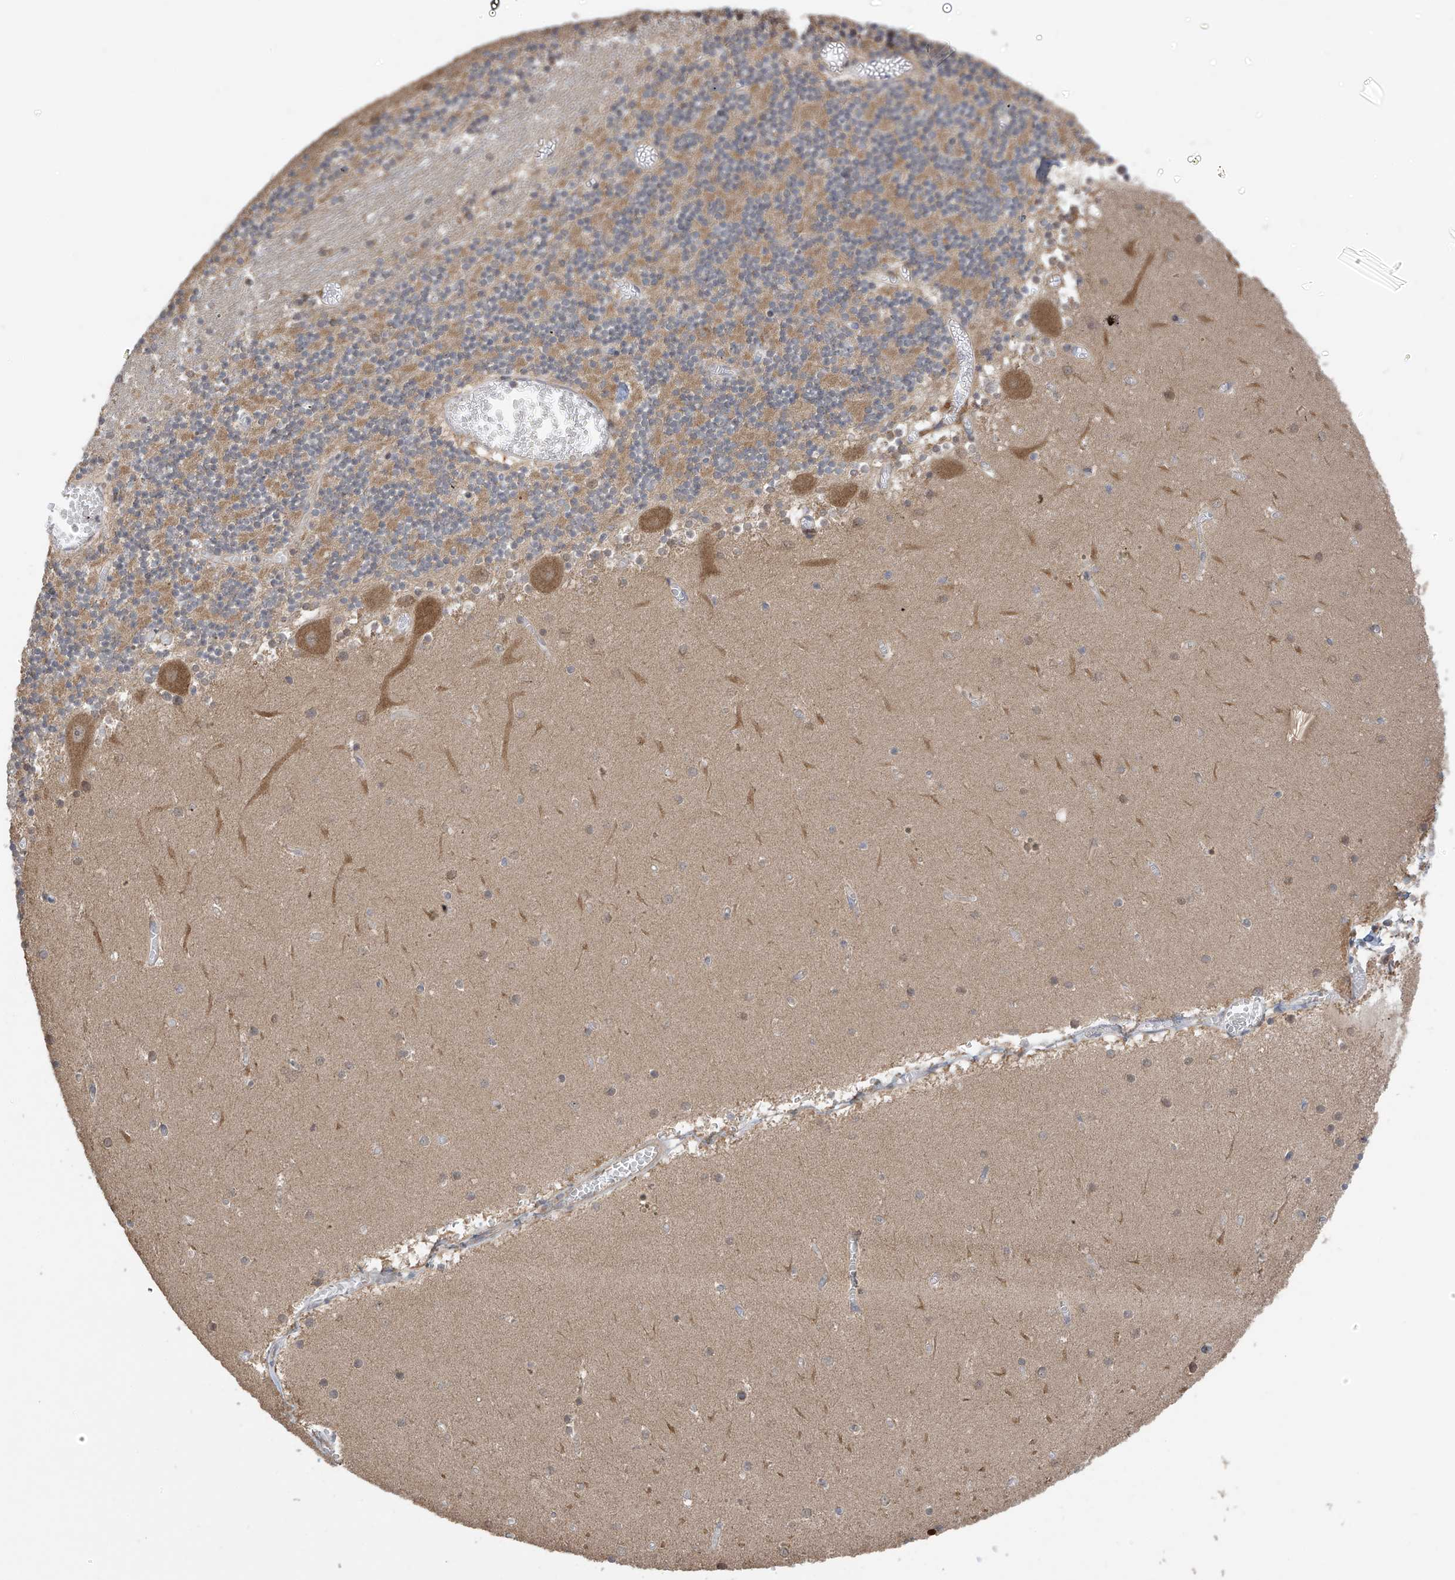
{"staining": {"intensity": "moderate", "quantity": "25%-75%", "location": "cytoplasmic/membranous"}, "tissue": "cerebellum", "cell_type": "Cells in granular layer", "image_type": "normal", "snomed": [{"axis": "morphology", "description": "Normal tissue, NOS"}, {"axis": "topography", "description": "Cerebellum"}], "caption": "Cerebellum stained with a brown dye displays moderate cytoplasmic/membranous positive positivity in approximately 25%-75% of cells in granular layer.", "gene": "PNPT1", "patient": {"sex": "female", "age": 28}}